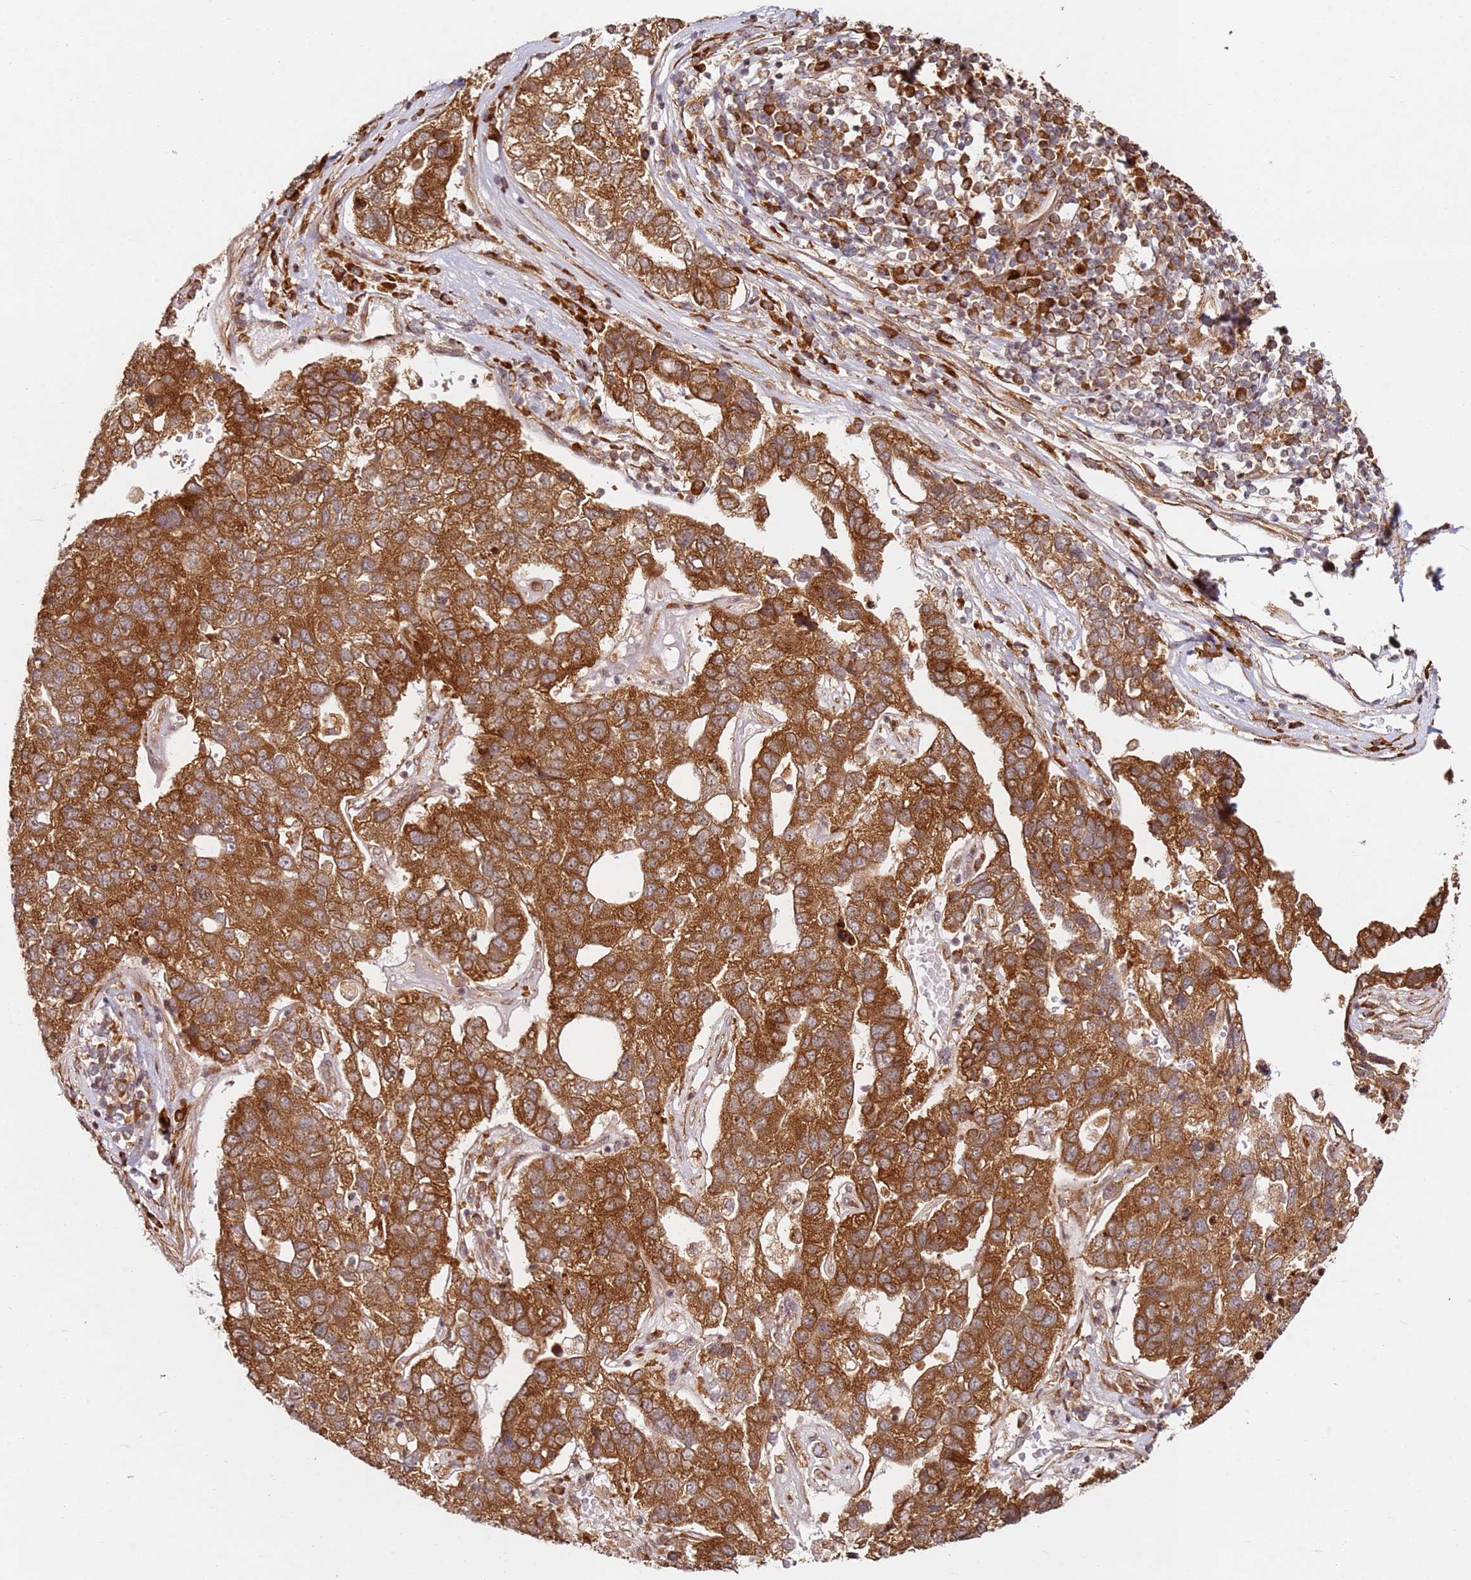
{"staining": {"intensity": "strong", "quantity": ">75%", "location": "cytoplasmic/membranous"}, "tissue": "pancreatic cancer", "cell_type": "Tumor cells", "image_type": "cancer", "snomed": [{"axis": "morphology", "description": "Adenocarcinoma, NOS"}, {"axis": "topography", "description": "Pancreas"}], "caption": "Brown immunohistochemical staining in human adenocarcinoma (pancreatic) displays strong cytoplasmic/membranous expression in about >75% of tumor cells.", "gene": "RPS3A", "patient": {"sex": "female", "age": 61}}